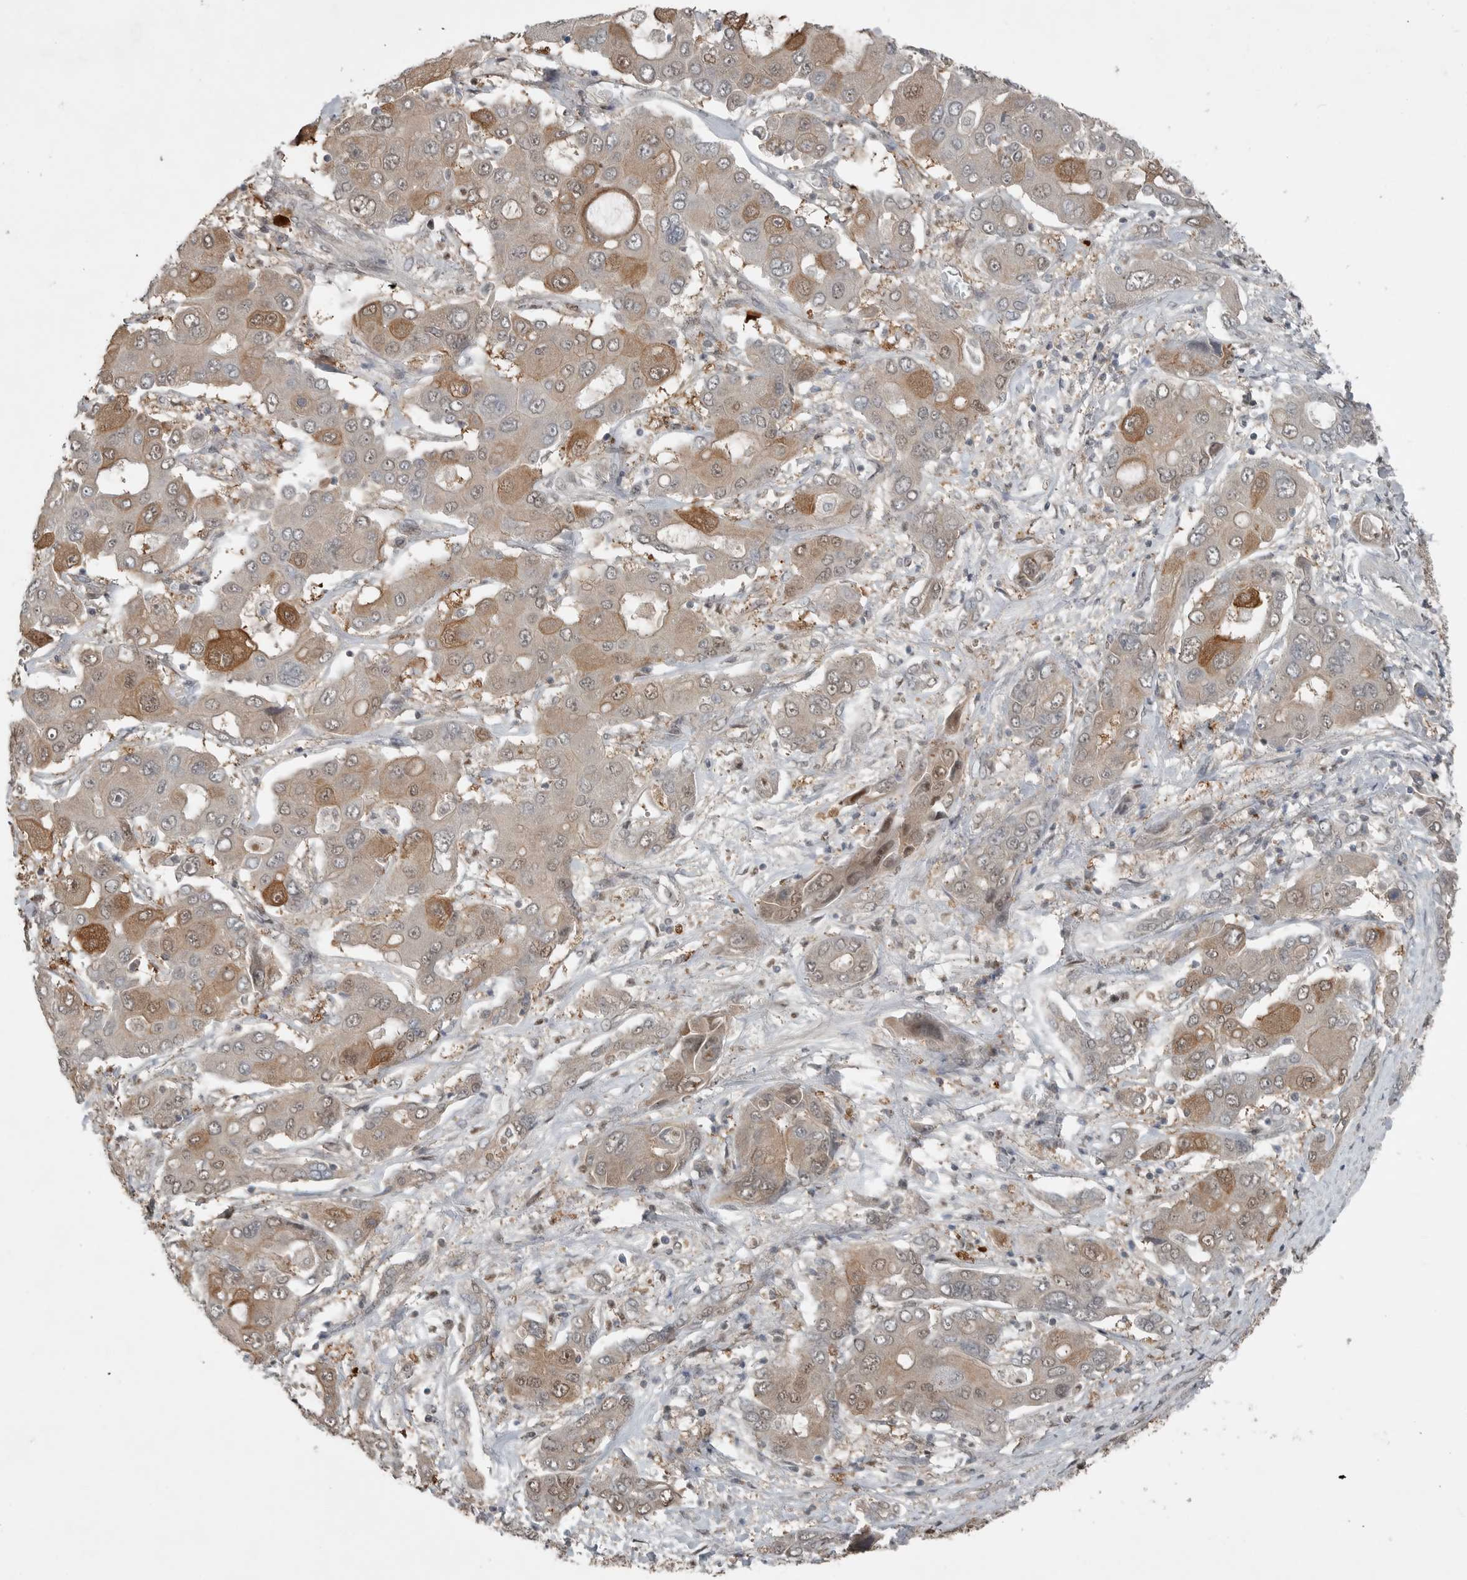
{"staining": {"intensity": "moderate", "quantity": "<25%", "location": "cytoplasmic/membranous"}, "tissue": "liver cancer", "cell_type": "Tumor cells", "image_type": "cancer", "snomed": [{"axis": "morphology", "description": "Cholangiocarcinoma"}, {"axis": "topography", "description": "Liver"}], "caption": "Moderate cytoplasmic/membranous protein staining is seen in about <25% of tumor cells in liver cancer (cholangiocarcinoma).", "gene": "MFAP3L", "patient": {"sex": "male", "age": 67}}